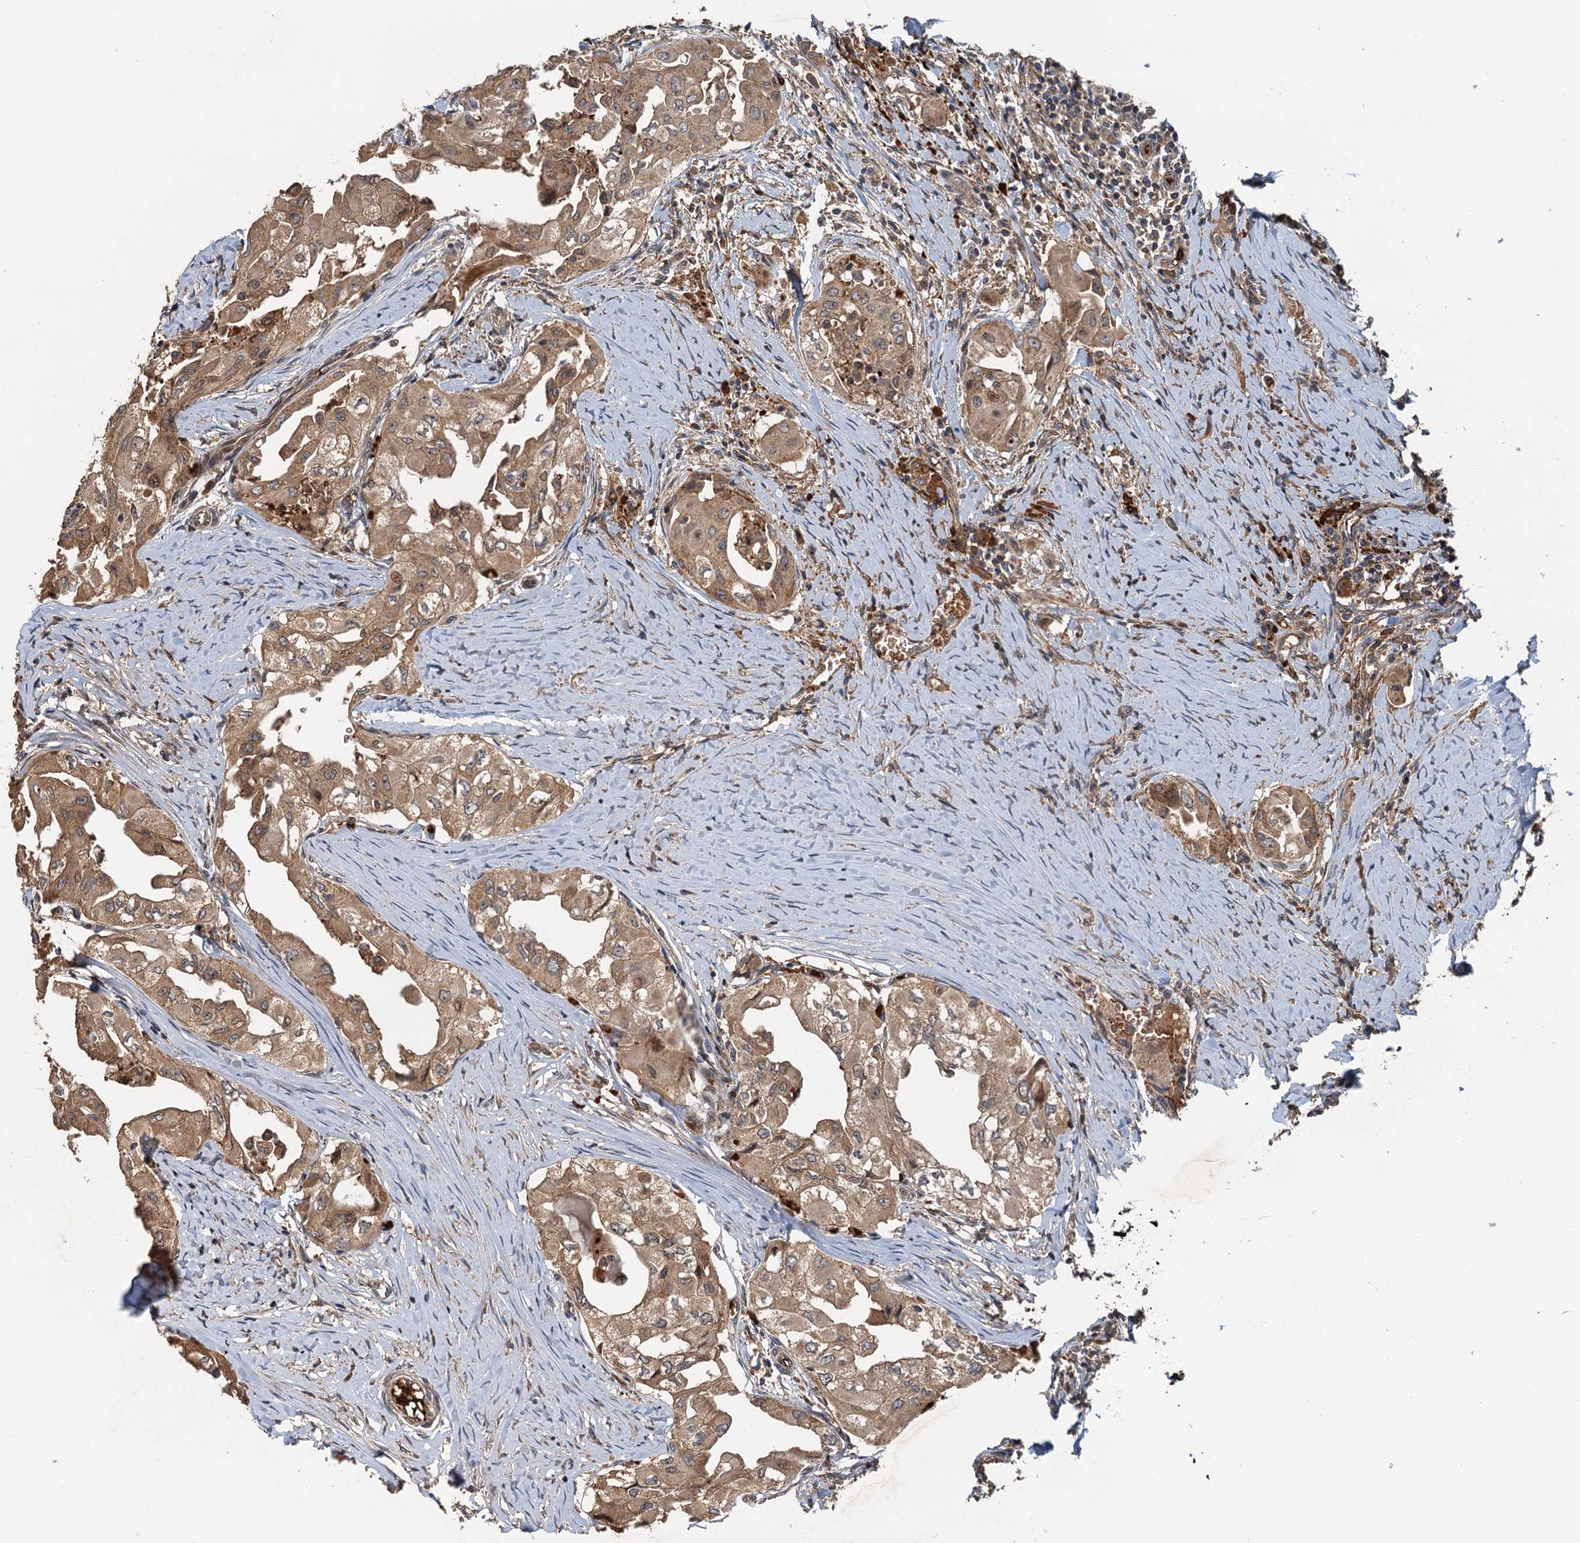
{"staining": {"intensity": "moderate", "quantity": ">75%", "location": "cytoplasmic/membranous,nuclear"}, "tissue": "thyroid cancer", "cell_type": "Tumor cells", "image_type": "cancer", "snomed": [{"axis": "morphology", "description": "Papillary adenocarcinoma, NOS"}, {"axis": "topography", "description": "Thyroid gland"}], "caption": "A photomicrograph of thyroid cancer (papillary adenocarcinoma) stained for a protein demonstrates moderate cytoplasmic/membranous and nuclear brown staining in tumor cells.", "gene": "SNX32", "patient": {"sex": "female", "age": 59}}